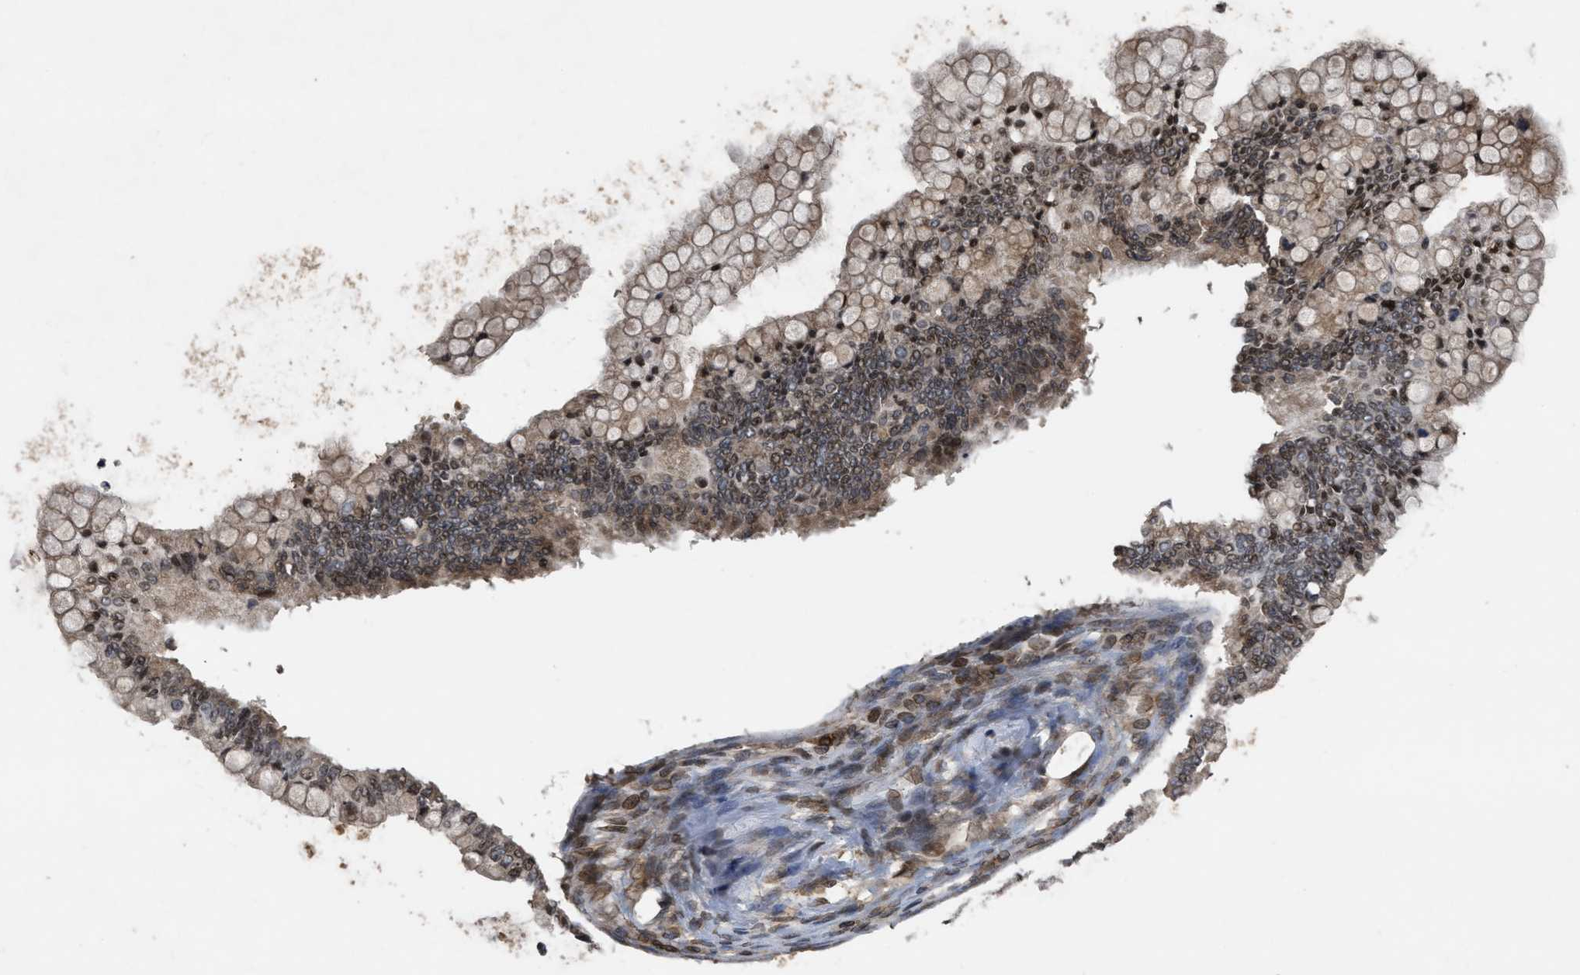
{"staining": {"intensity": "strong", "quantity": ">75%", "location": "cytoplasmic/membranous,nuclear"}, "tissue": "ovarian cancer", "cell_type": "Tumor cells", "image_type": "cancer", "snomed": [{"axis": "morphology", "description": "Cystadenocarcinoma, mucinous, NOS"}, {"axis": "topography", "description": "Ovary"}], "caption": "The histopathology image reveals immunohistochemical staining of ovarian mucinous cystadenocarcinoma. There is strong cytoplasmic/membranous and nuclear expression is appreciated in about >75% of tumor cells. (Brightfield microscopy of DAB IHC at high magnification).", "gene": "CRY1", "patient": {"sex": "female", "age": 57}}